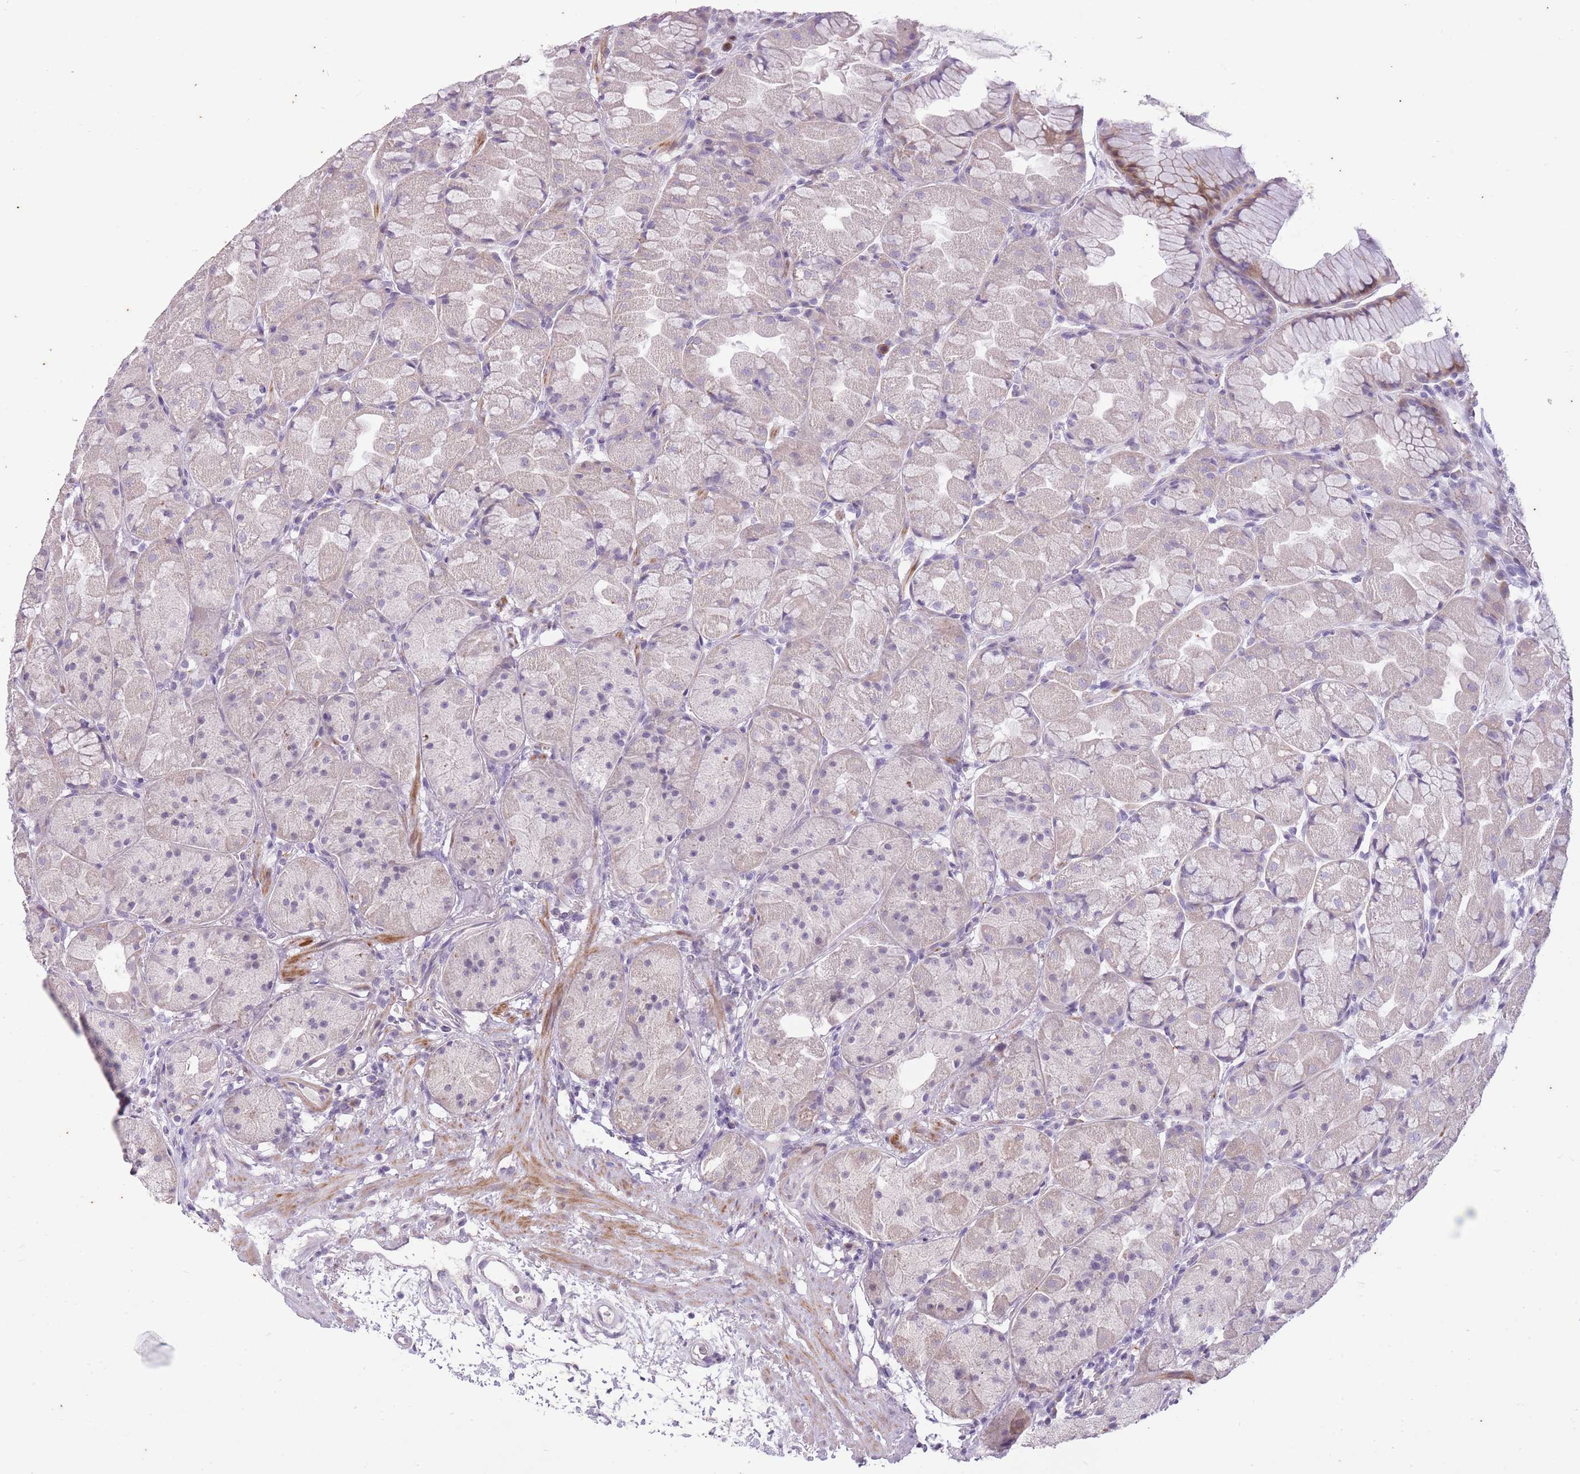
{"staining": {"intensity": "moderate", "quantity": "<25%", "location": "cytoplasmic/membranous,nuclear"}, "tissue": "stomach", "cell_type": "Glandular cells", "image_type": "normal", "snomed": [{"axis": "morphology", "description": "Normal tissue, NOS"}, {"axis": "topography", "description": "Stomach"}], "caption": "Stomach stained with DAB (3,3'-diaminobenzidine) immunohistochemistry reveals low levels of moderate cytoplasmic/membranous,nuclear positivity in approximately <25% of glandular cells.", "gene": "CNTNAP3B", "patient": {"sex": "male", "age": 57}}